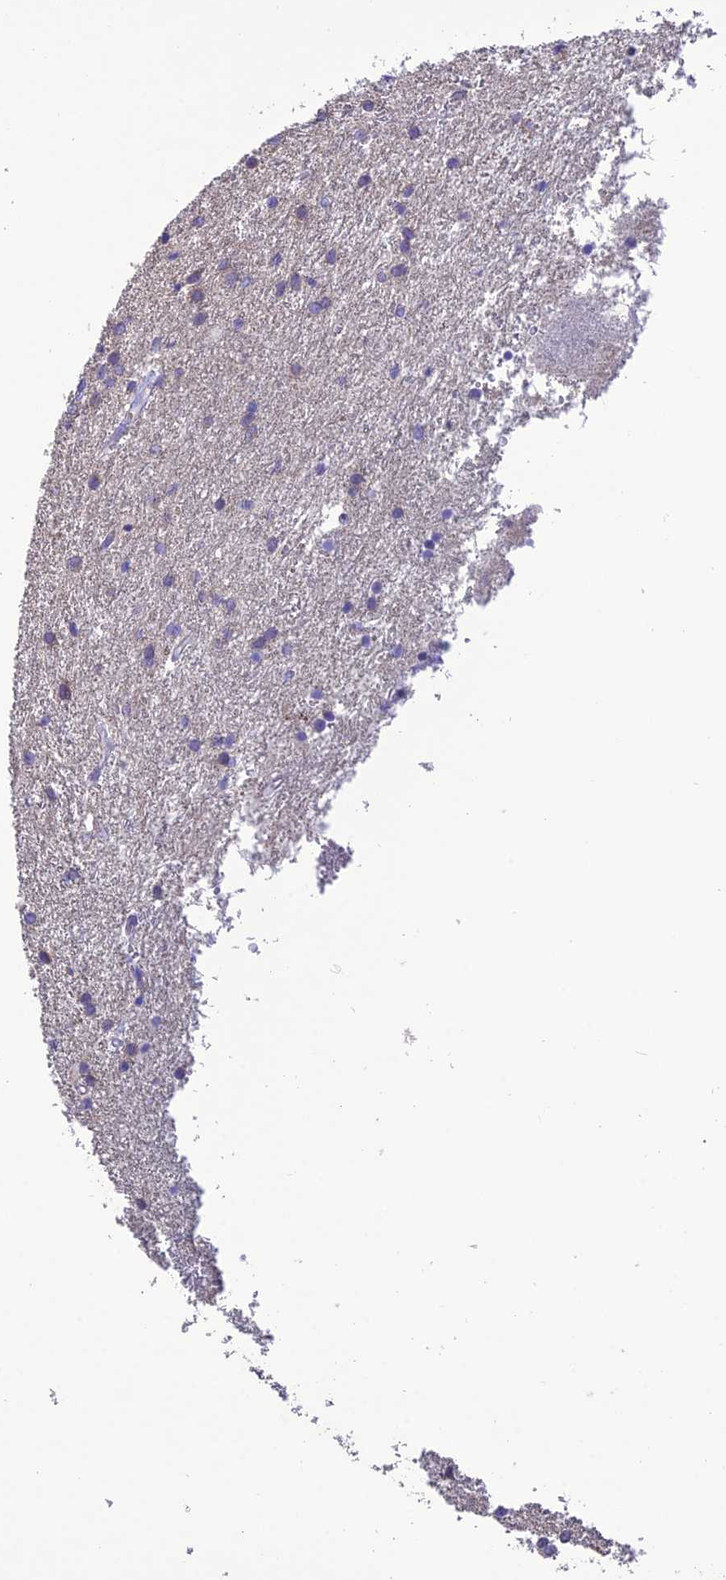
{"staining": {"intensity": "negative", "quantity": "none", "location": "none"}, "tissue": "glioma", "cell_type": "Tumor cells", "image_type": "cancer", "snomed": [{"axis": "morphology", "description": "Glioma, malignant, High grade"}, {"axis": "topography", "description": "Brain"}], "caption": "High power microscopy photomicrograph of an immunohistochemistry (IHC) photomicrograph of glioma, revealing no significant staining in tumor cells.", "gene": "SFT2D2", "patient": {"sex": "female", "age": 50}}